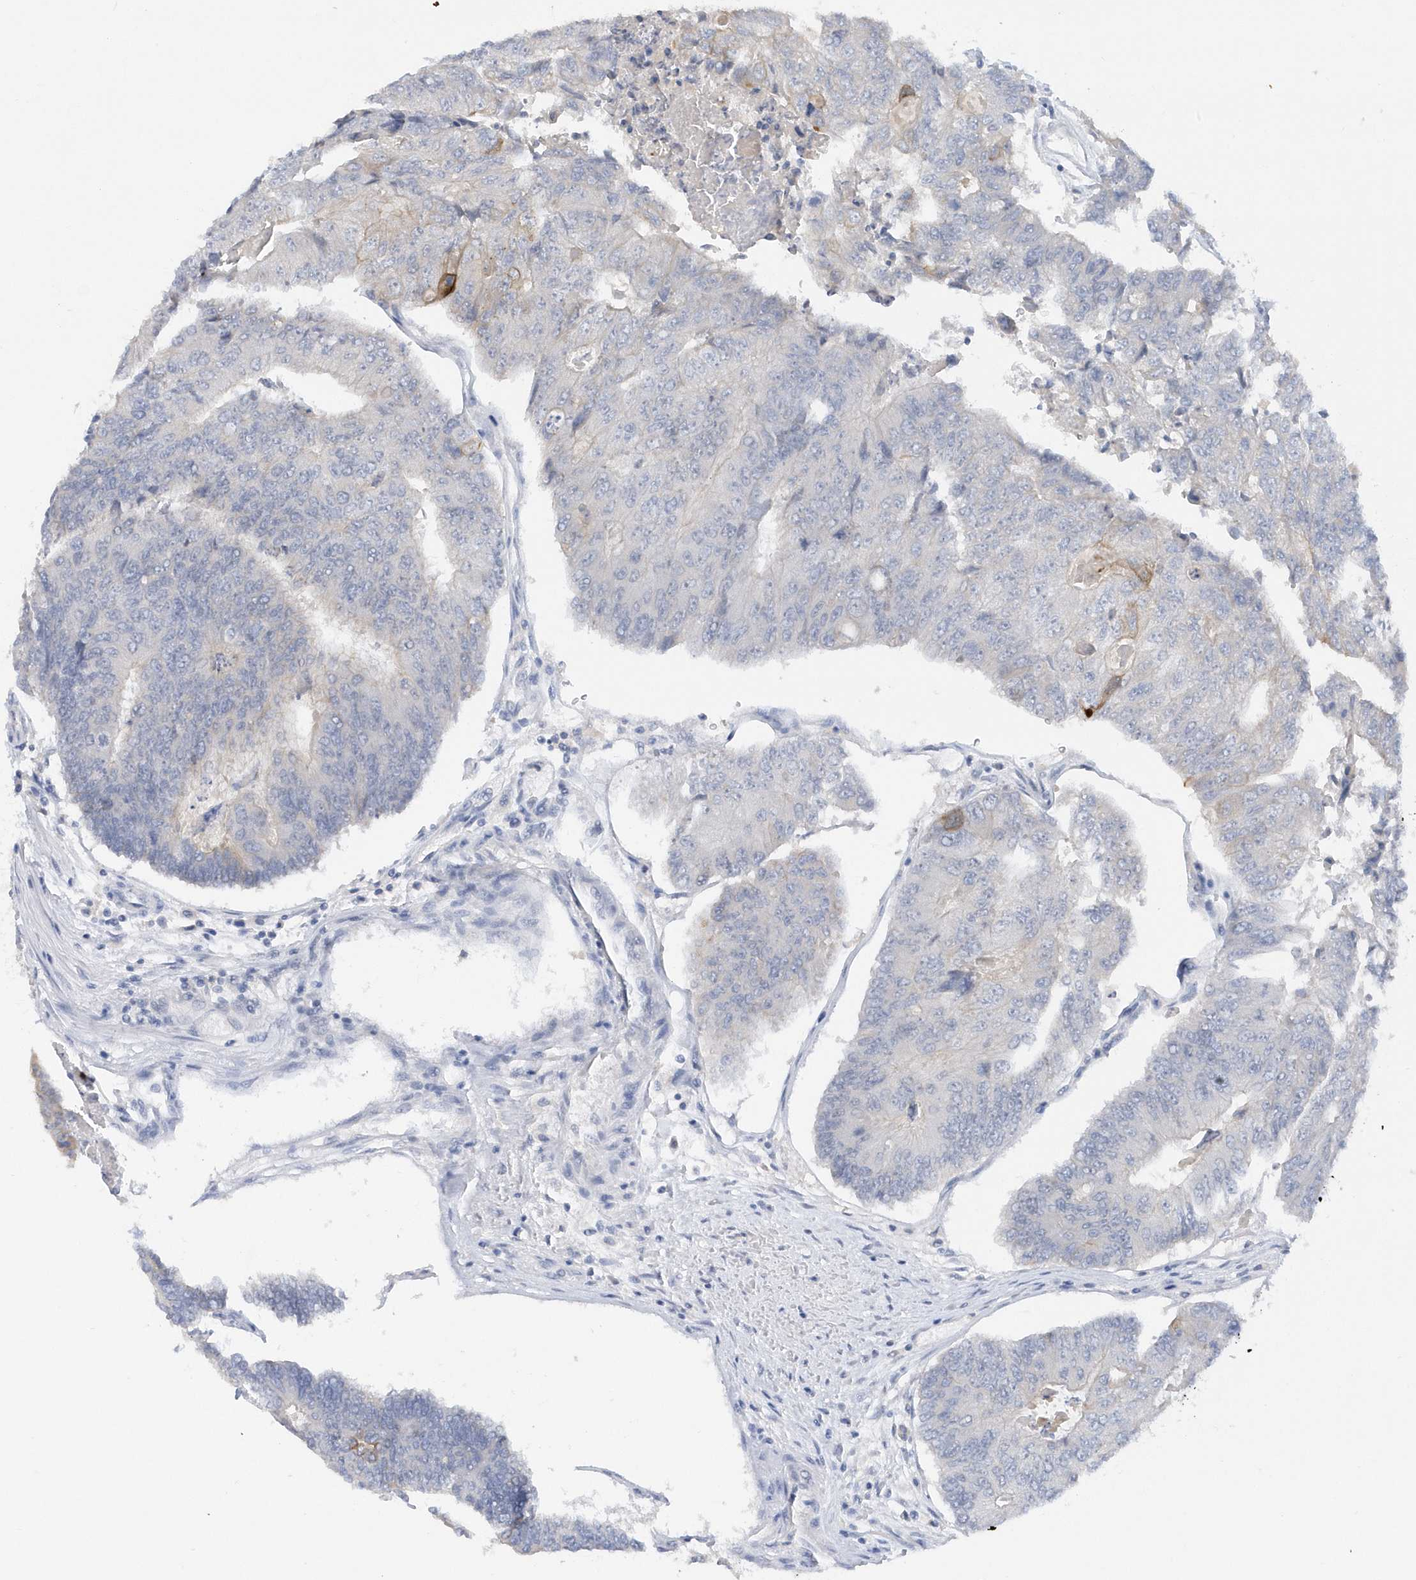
{"staining": {"intensity": "negative", "quantity": "none", "location": "none"}, "tissue": "colorectal cancer", "cell_type": "Tumor cells", "image_type": "cancer", "snomed": [{"axis": "morphology", "description": "Adenocarcinoma, NOS"}, {"axis": "topography", "description": "Colon"}], "caption": "Protein analysis of colorectal cancer (adenocarcinoma) exhibits no significant positivity in tumor cells.", "gene": "RPE", "patient": {"sex": "female", "age": 67}}